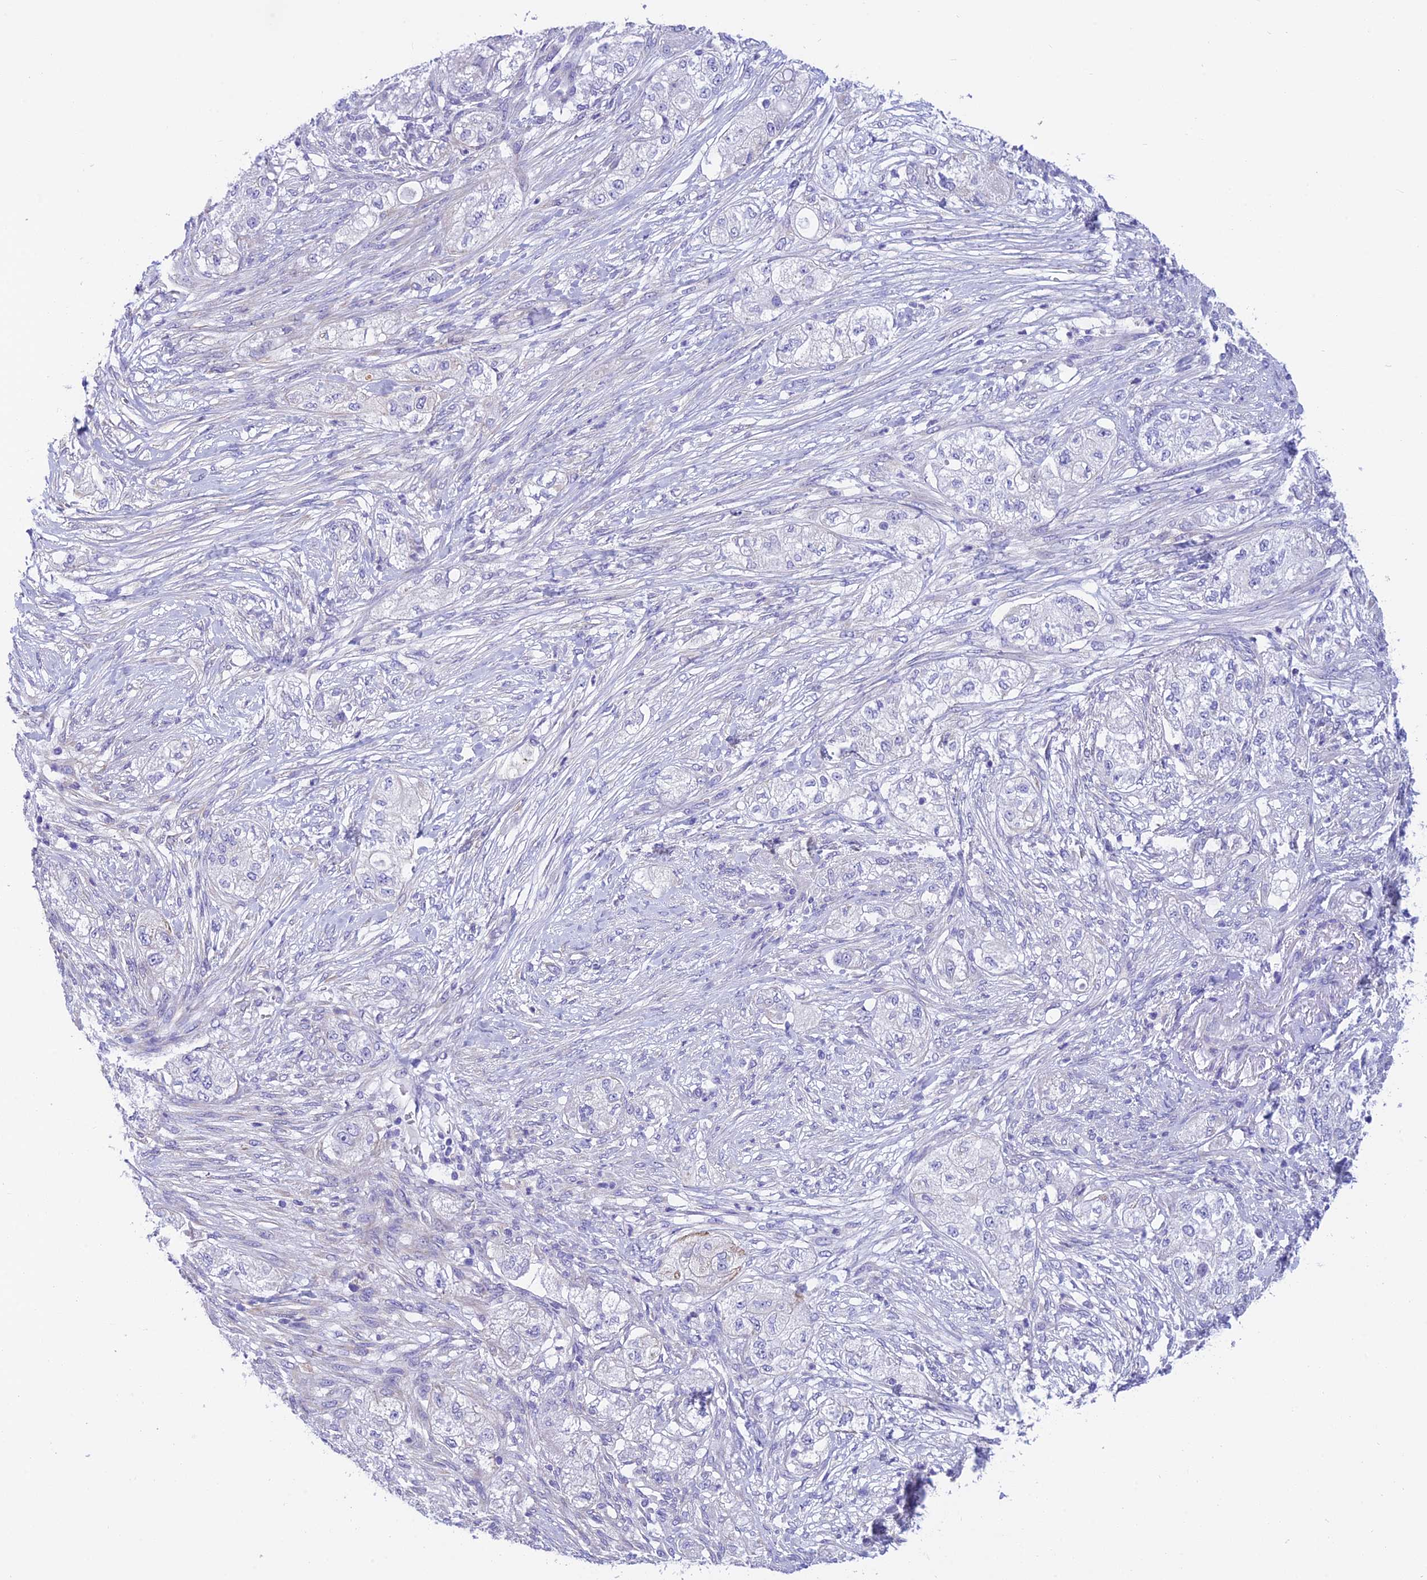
{"staining": {"intensity": "weak", "quantity": "<25%", "location": "cytoplasmic/membranous"}, "tissue": "pancreatic cancer", "cell_type": "Tumor cells", "image_type": "cancer", "snomed": [{"axis": "morphology", "description": "Adenocarcinoma, NOS"}, {"axis": "topography", "description": "Pancreas"}], "caption": "High magnification brightfield microscopy of pancreatic adenocarcinoma stained with DAB (3,3'-diaminobenzidine) (brown) and counterstained with hematoxylin (blue): tumor cells show no significant positivity.", "gene": "C17orf67", "patient": {"sex": "female", "age": 78}}